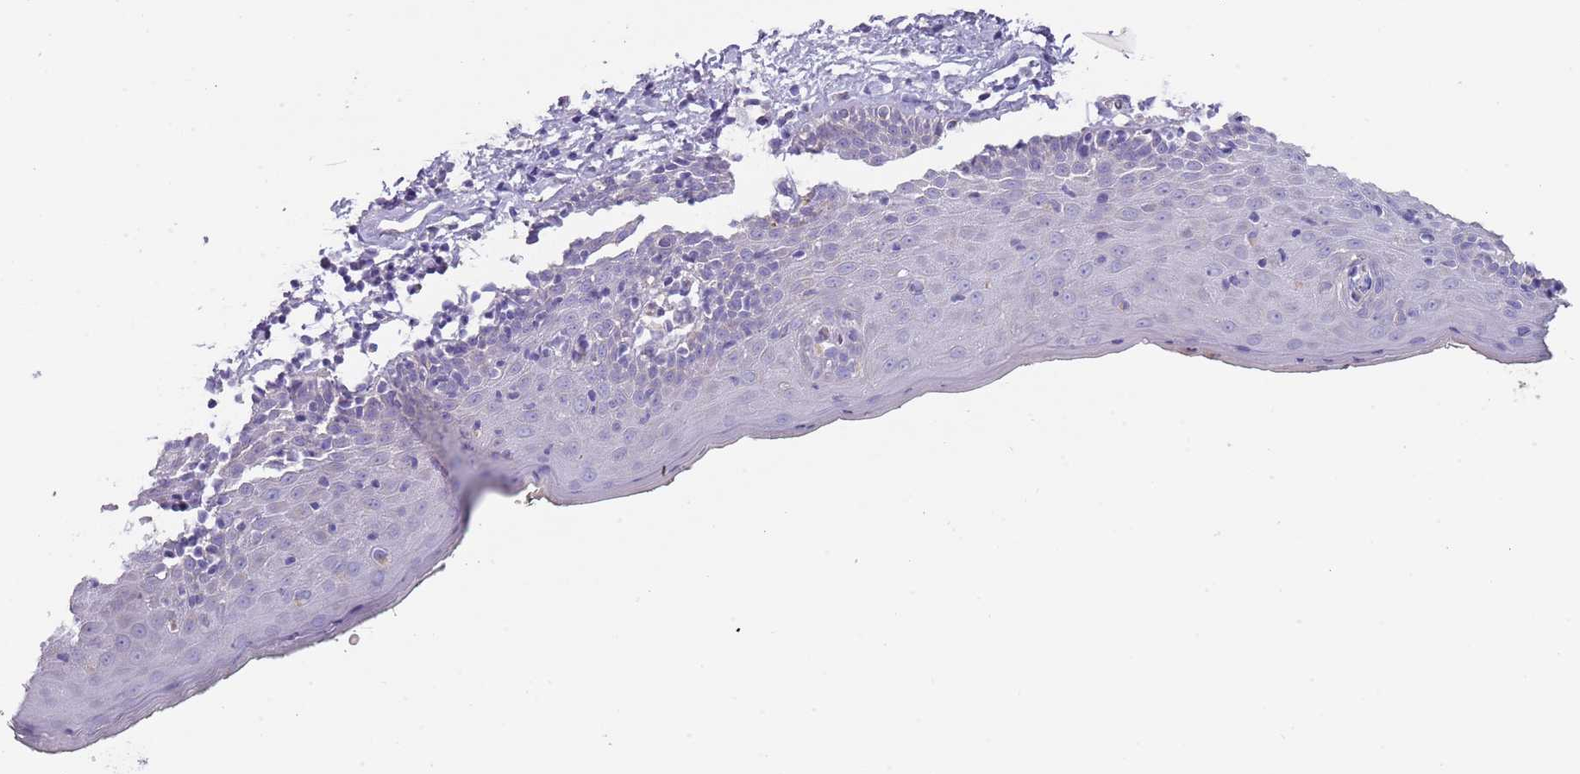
{"staining": {"intensity": "negative", "quantity": "none", "location": "none"}, "tissue": "skin", "cell_type": "Epidermal cells", "image_type": "normal", "snomed": [{"axis": "morphology", "description": "Normal tissue, NOS"}, {"axis": "topography", "description": "Vulva"}], "caption": "This is an immunohistochemistry (IHC) photomicrograph of normal skin. There is no positivity in epidermal cells.", "gene": "TMEM251", "patient": {"sex": "female", "age": 66}}